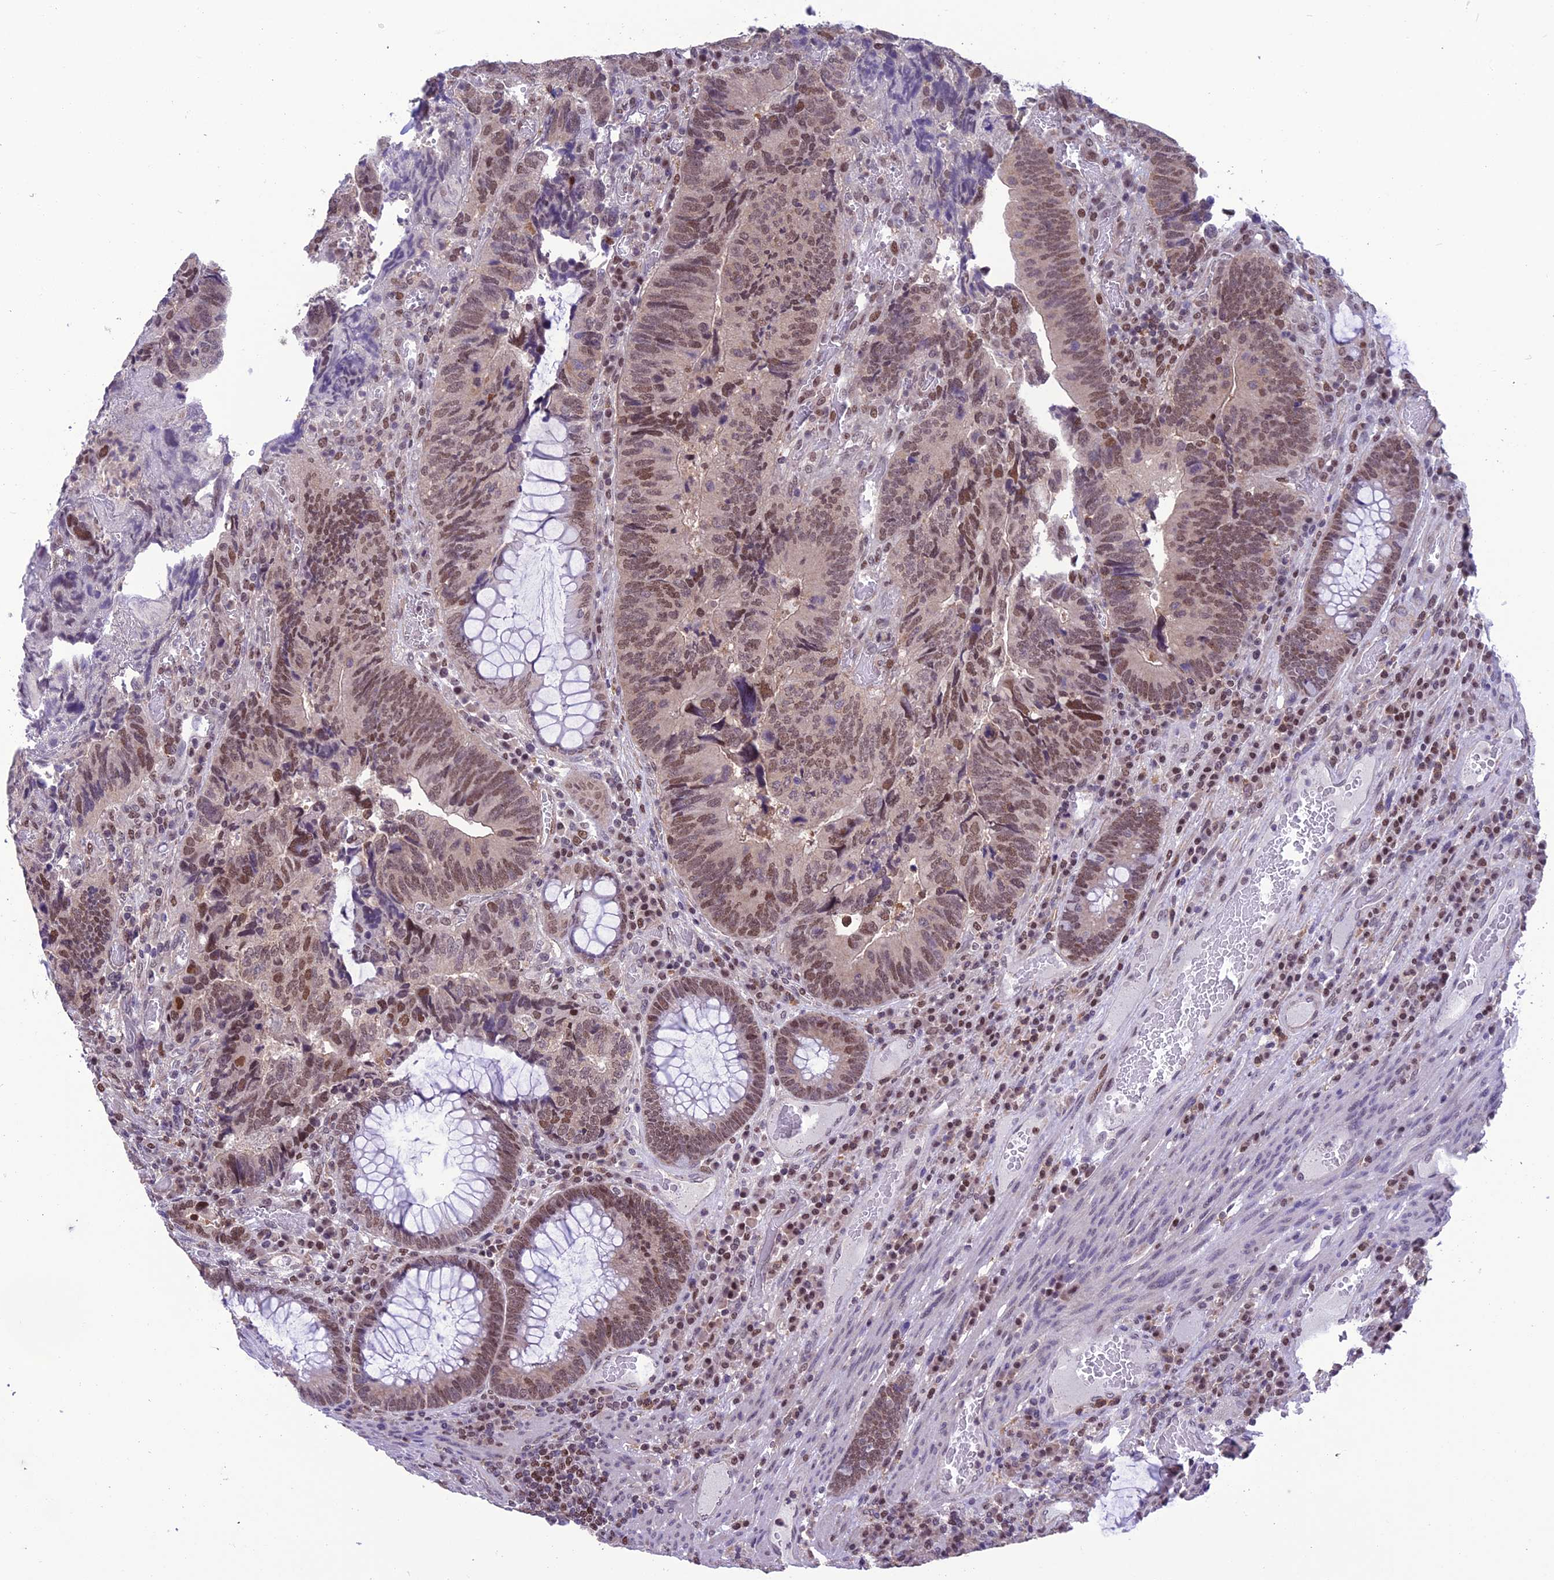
{"staining": {"intensity": "moderate", "quantity": ">75%", "location": "nuclear"}, "tissue": "colorectal cancer", "cell_type": "Tumor cells", "image_type": "cancer", "snomed": [{"axis": "morphology", "description": "Adenocarcinoma, NOS"}, {"axis": "topography", "description": "Colon"}], "caption": "Human colorectal cancer (adenocarcinoma) stained with a brown dye demonstrates moderate nuclear positive positivity in approximately >75% of tumor cells.", "gene": "MIS12", "patient": {"sex": "female", "age": 67}}